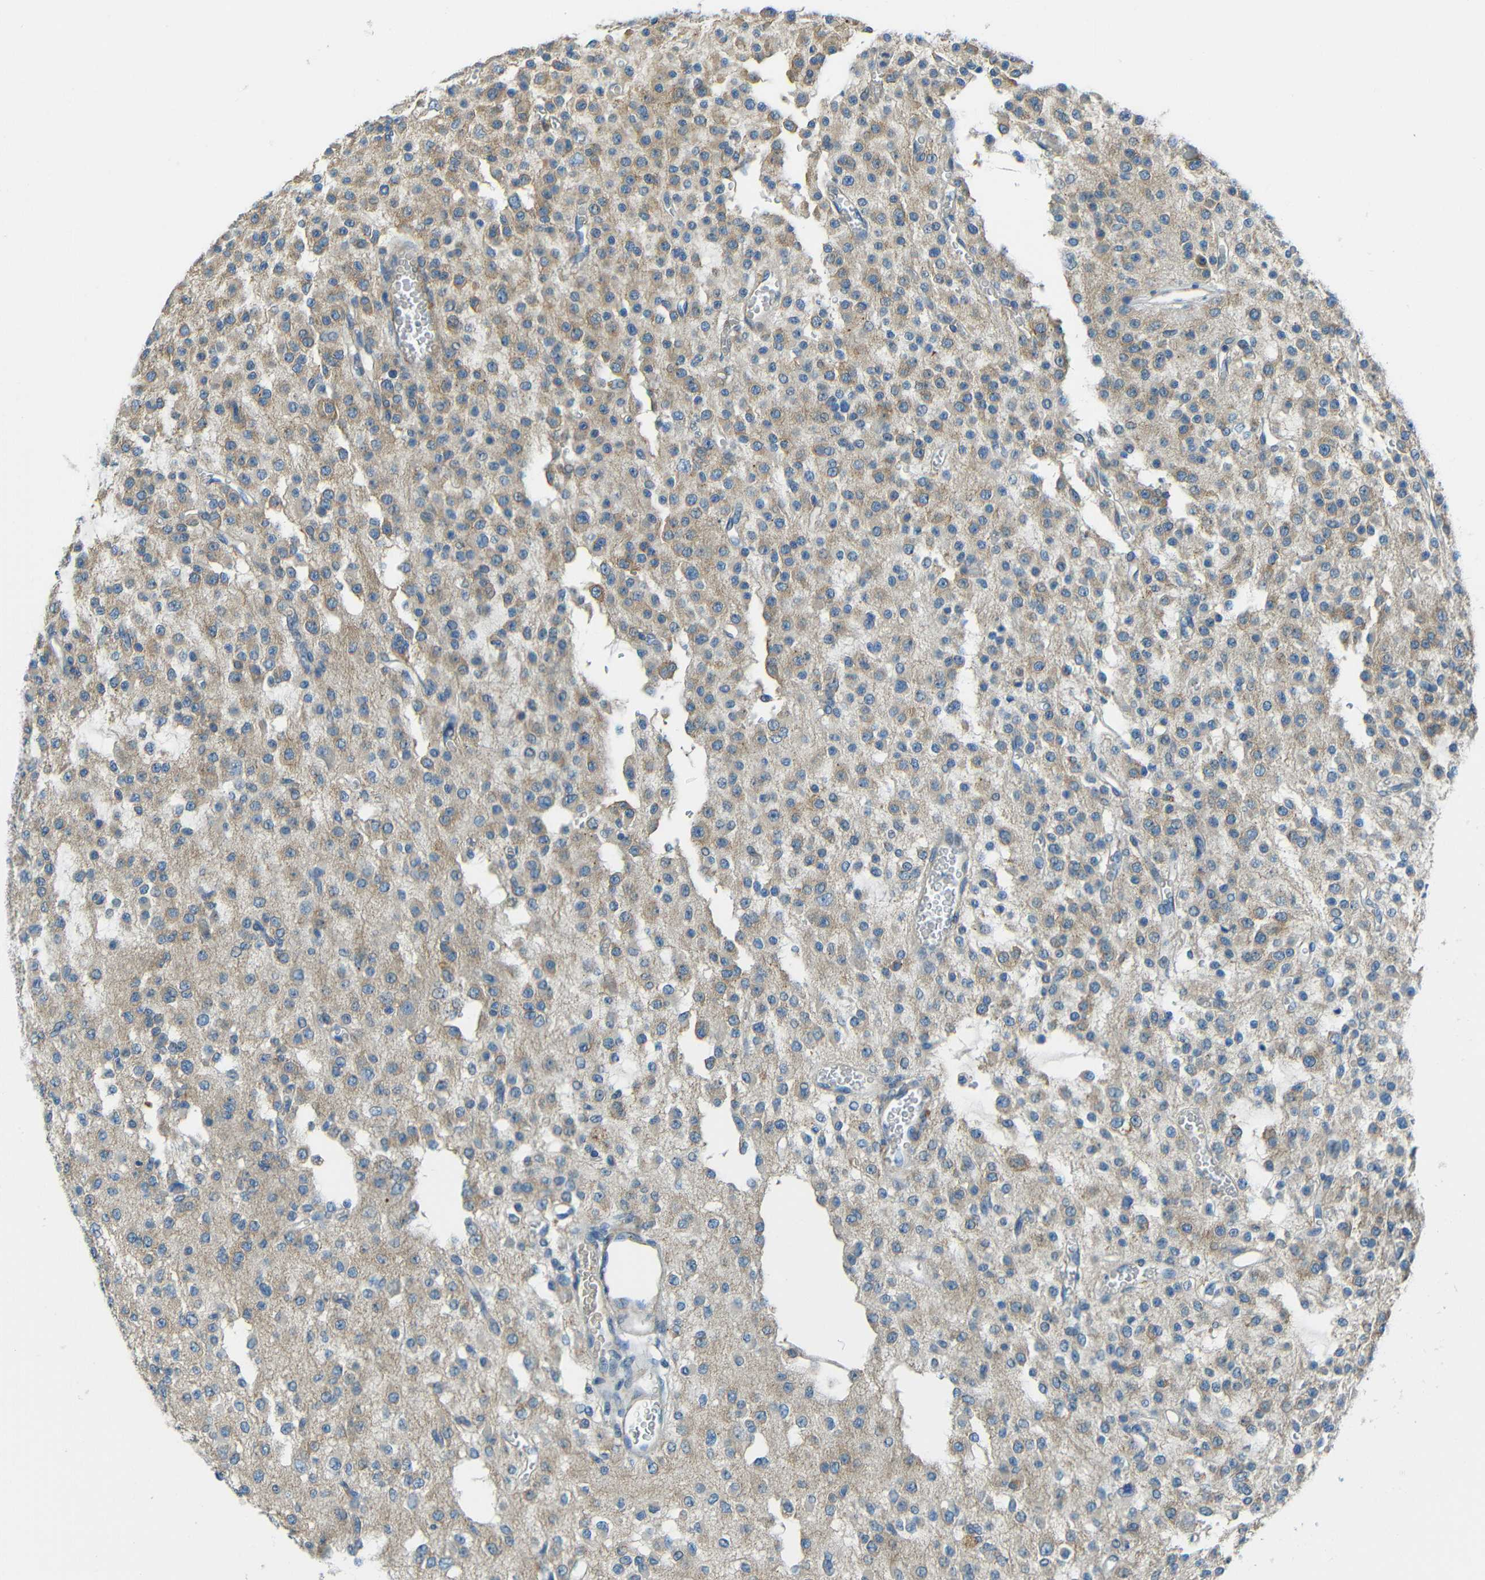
{"staining": {"intensity": "weak", "quantity": "25%-75%", "location": "cytoplasmic/membranous"}, "tissue": "glioma", "cell_type": "Tumor cells", "image_type": "cancer", "snomed": [{"axis": "morphology", "description": "Glioma, malignant, Low grade"}, {"axis": "topography", "description": "Brain"}], "caption": "A low amount of weak cytoplasmic/membranous staining is present in approximately 25%-75% of tumor cells in glioma tissue.", "gene": "CYP26B1", "patient": {"sex": "male", "age": 38}}